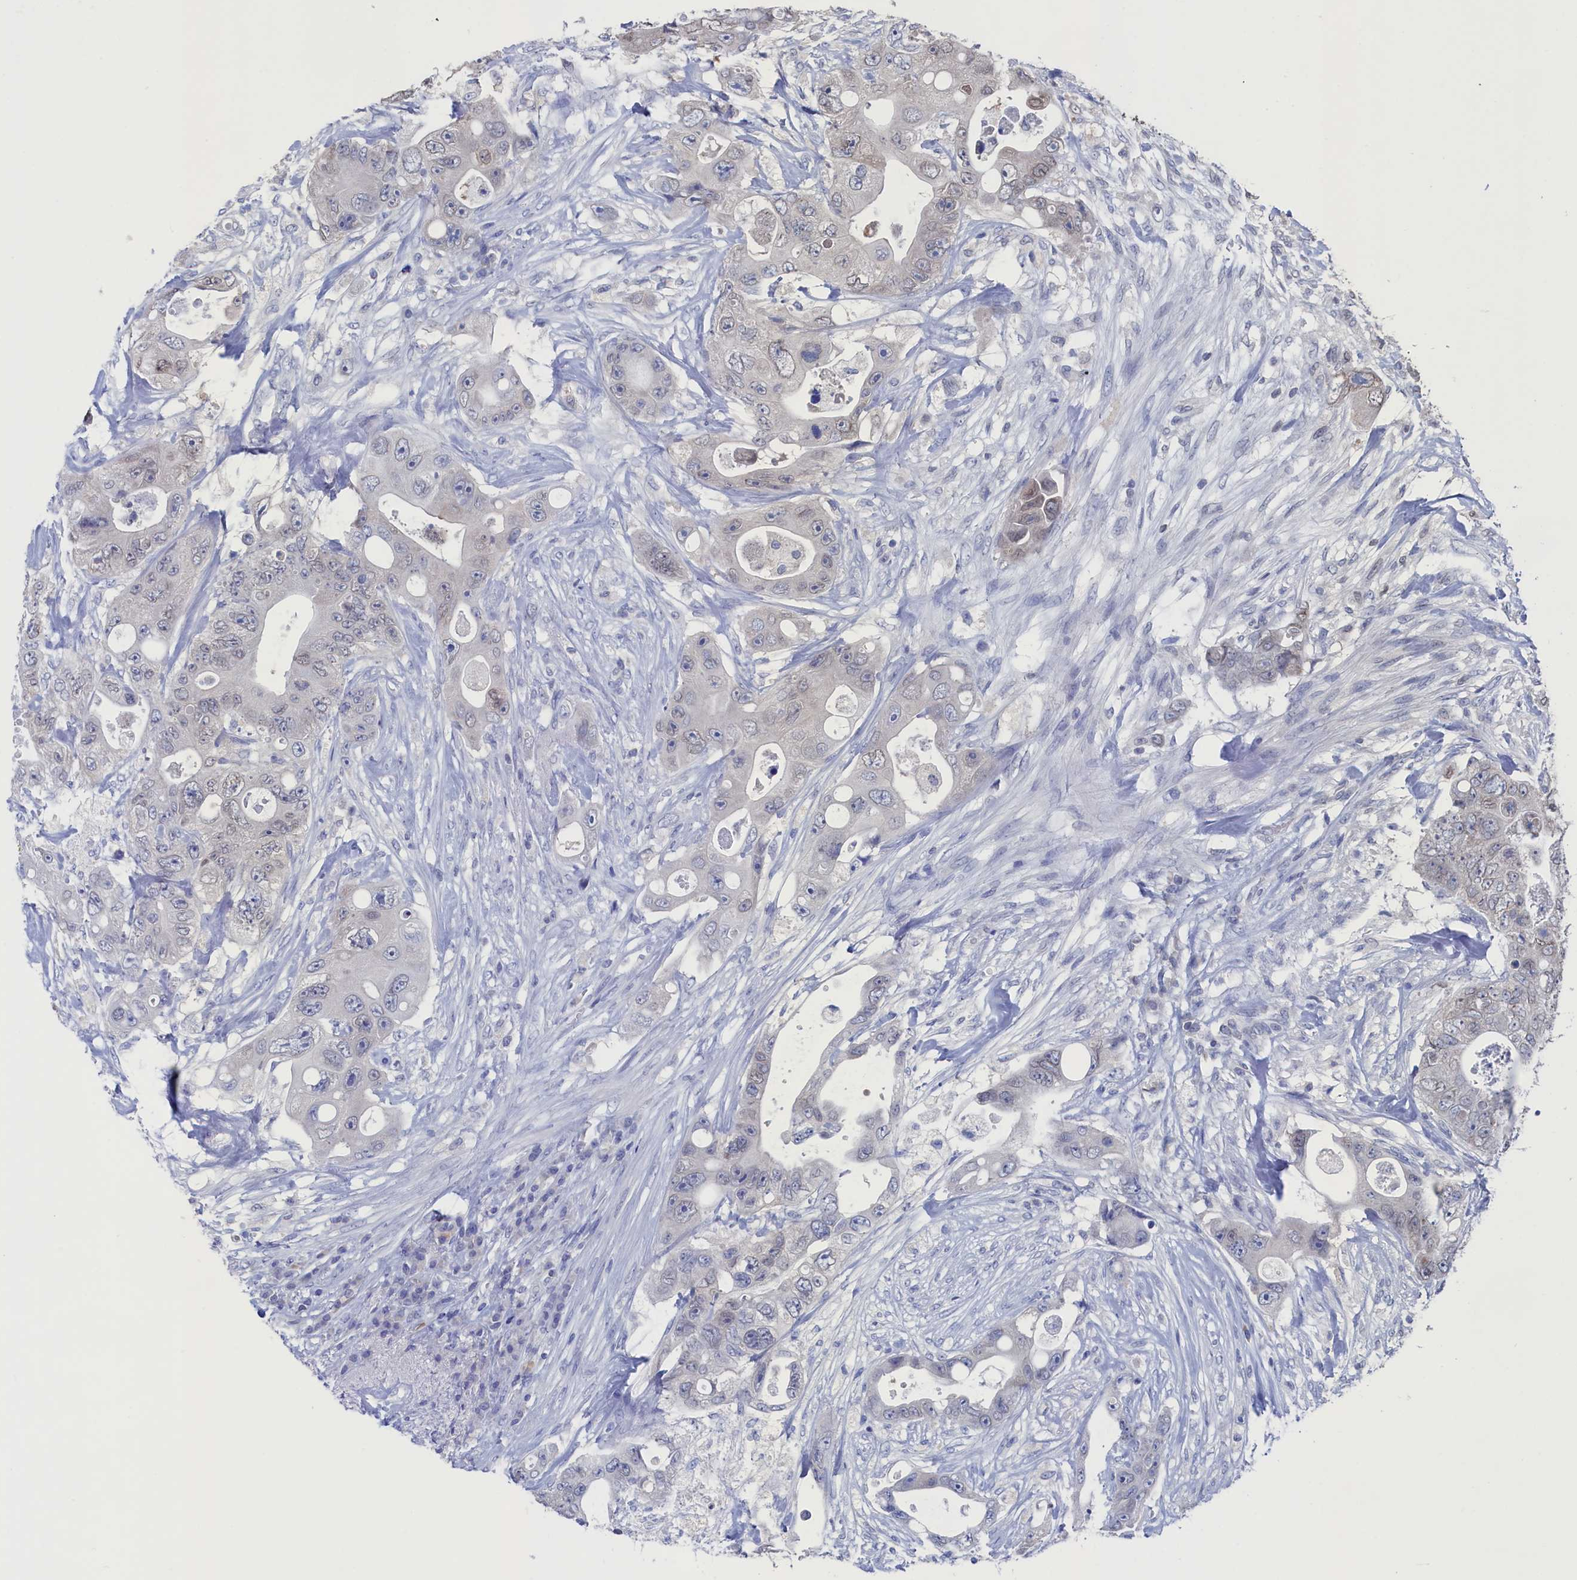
{"staining": {"intensity": "negative", "quantity": "none", "location": "none"}, "tissue": "colorectal cancer", "cell_type": "Tumor cells", "image_type": "cancer", "snomed": [{"axis": "morphology", "description": "Adenocarcinoma, NOS"}, {"axis": "topography", "description": "Colon"}], "caption": "Tumor cells are negative for protein expression in human colorectal cancer.", "gene": "C11orf54", "patient": {"sex": "female", "age": 46}}